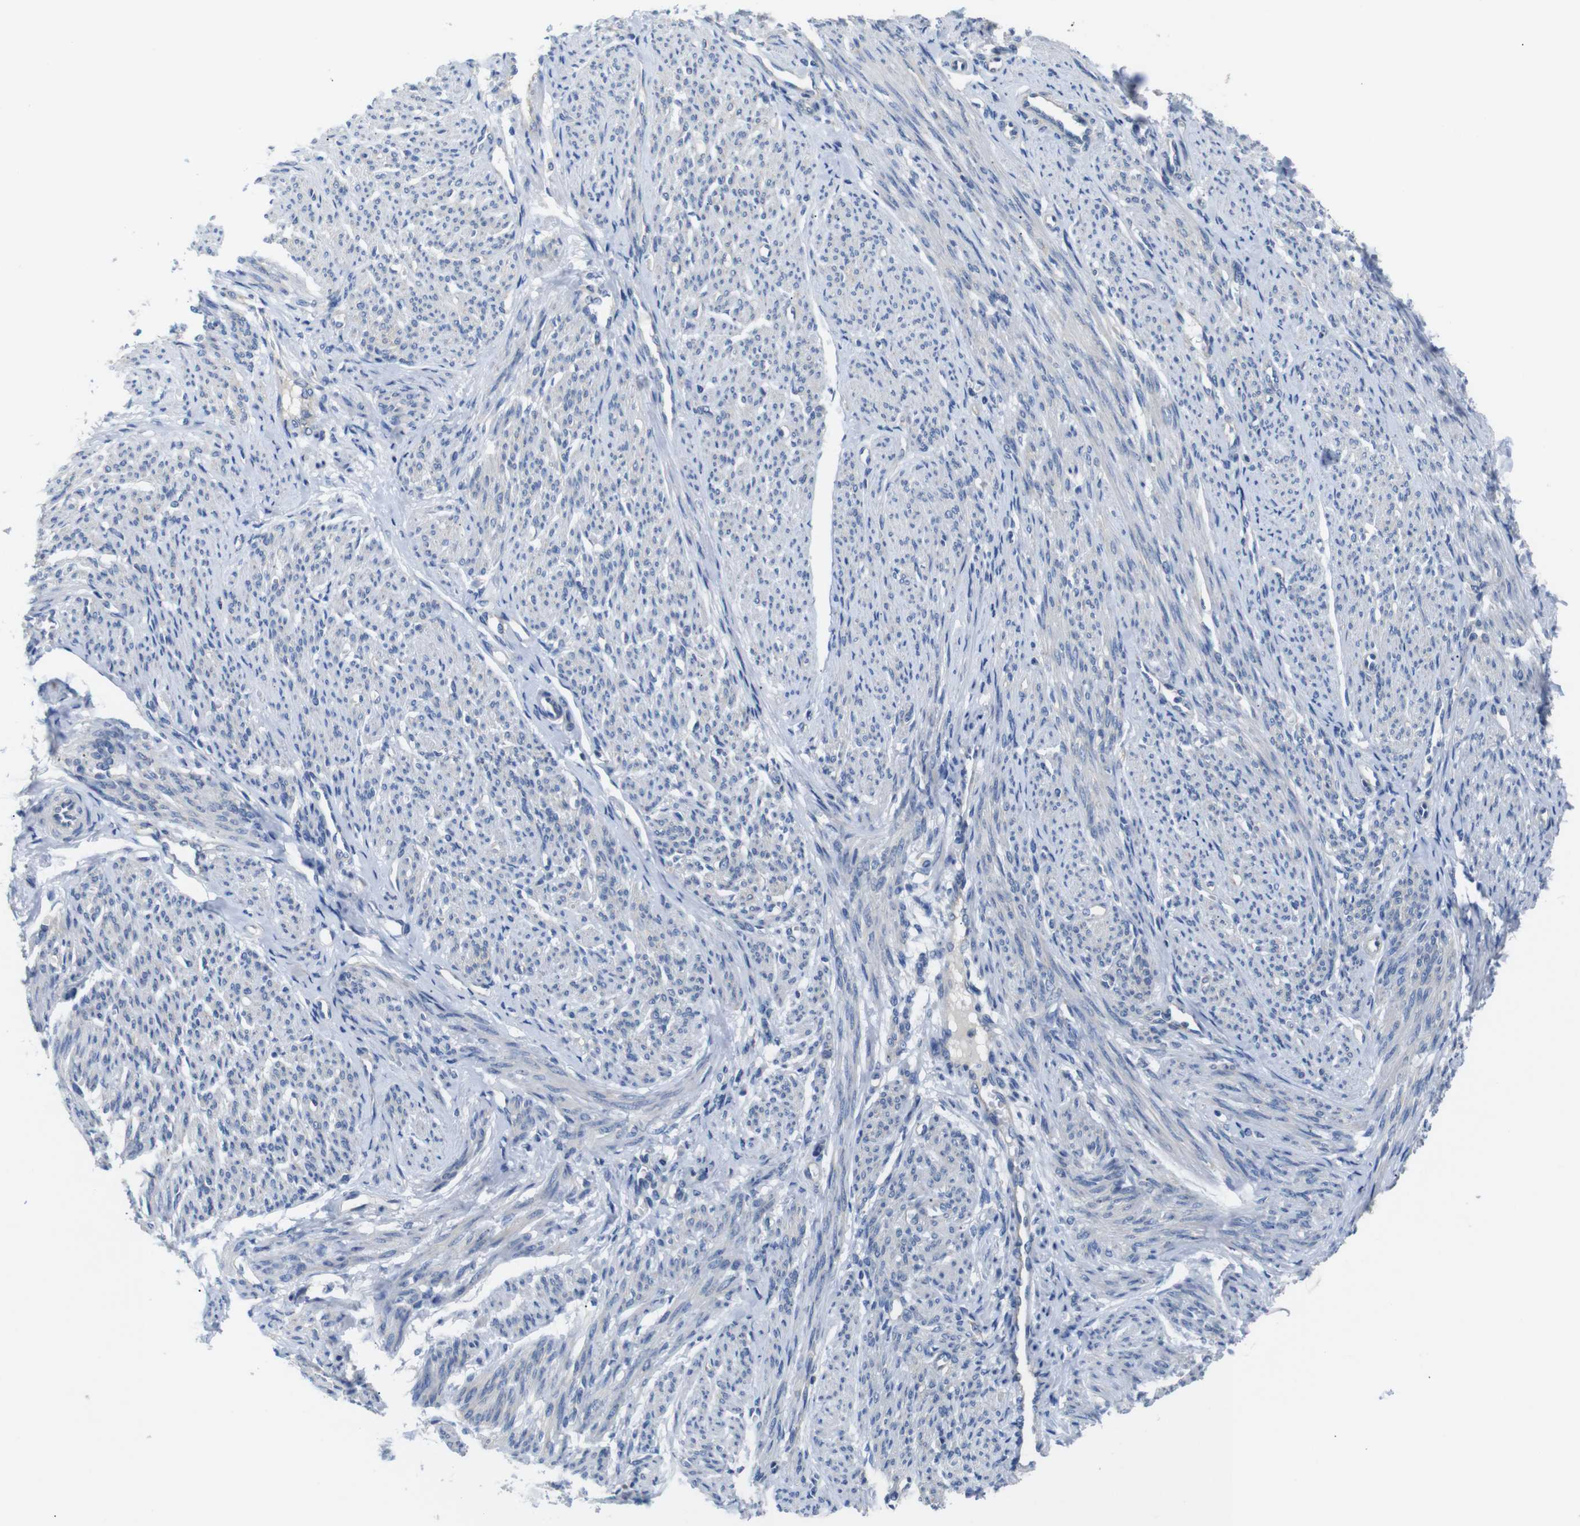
{"staining": {"intensity": "negative", "quantity": "none", "location": "none"}, "tissue": "smooth muscle", "cell_type": "Smooth muscle cells", "image_type": "normal", "snomed": [{"axis": "morphology", "description": "Normal tissue, NOS"}, {"axis": "topography", "description": "Smooth muscle"}], "caption": "Smooth muscle cells are negative for brown protein staining in unremarkable smooth muscle. Brightfield microscopy of immunohistochemistry (IHC) stained with DAB (brown) and hematoxylin (blue), captured at high magnification.", "gene": "DCP1A", "patient": {"sex": "female", "age": 65}}